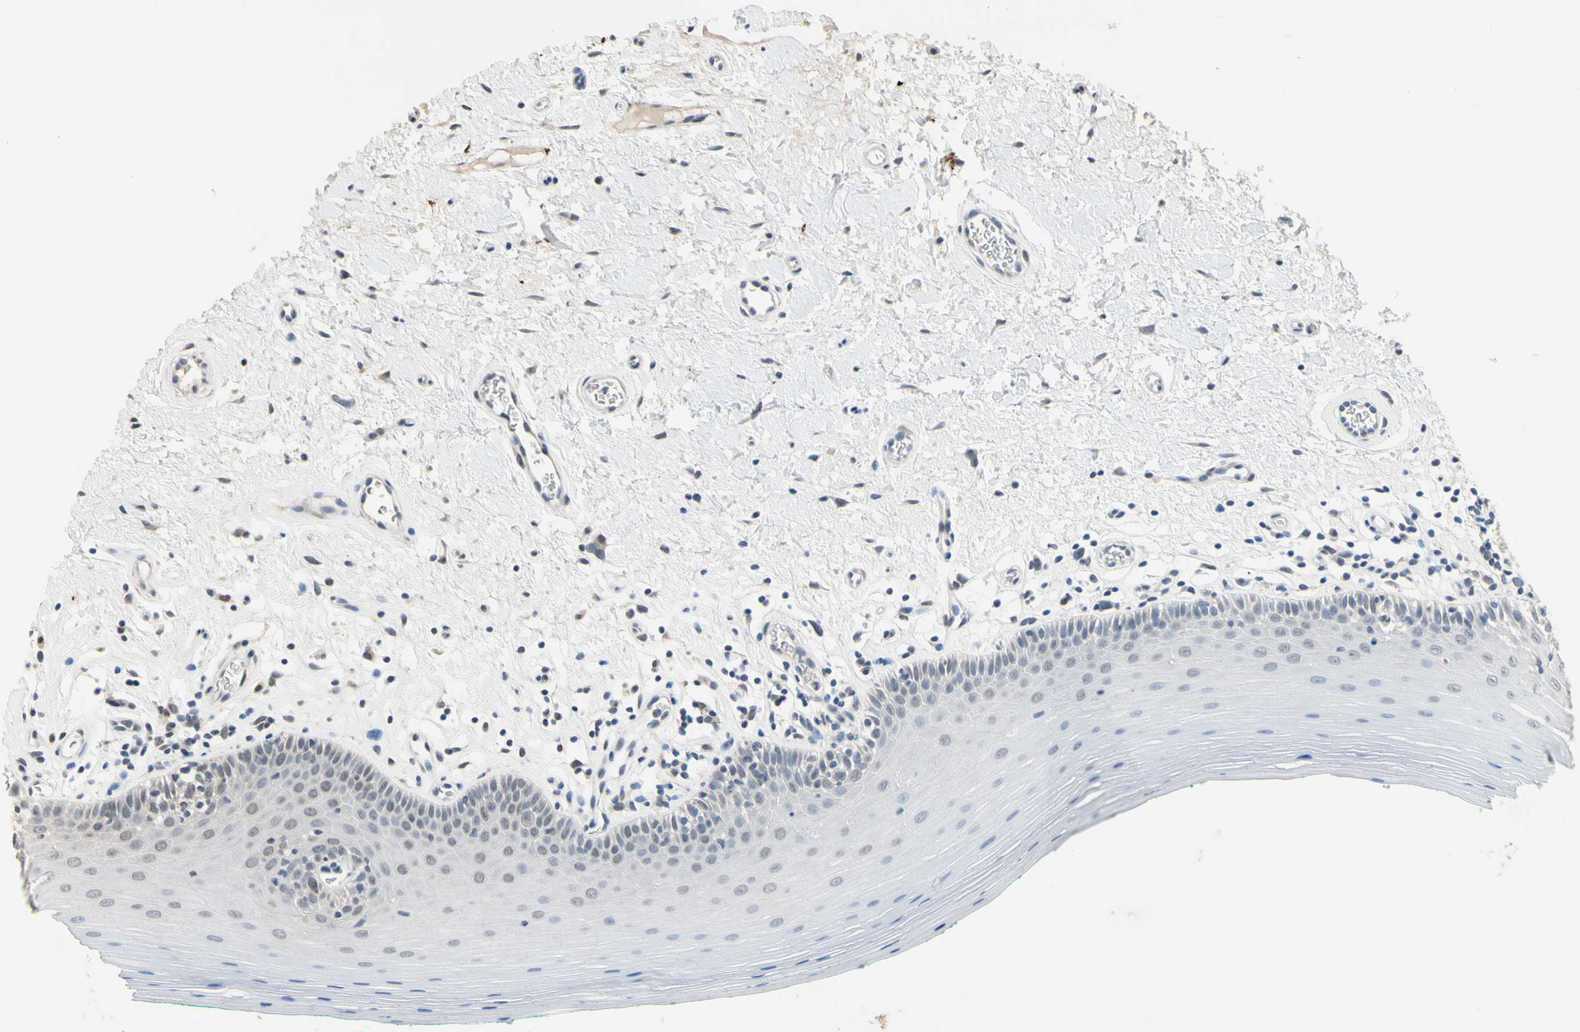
{"staining": {"intensity": "weak", "quantity": "<25%", "location": "nuclear"}, "tissue": "oral mucosa", "cell_type": "Squamous epithelial cells", "image_type": "normal", "snomed": [{"axis": "morphology", "description": "Normal tissue, NOS"}, {"axis": "topography", "description": "Skeletal muscle"}, {"axis": "topography", "description": "Oral tissue"}], "caption": "Human oral mucosa stained for a protein using immunohistochemistry shows no expression in squamous epithelial cells.", "gene": "ZNF174", "patient": {"sex": "male", "age": 58}}